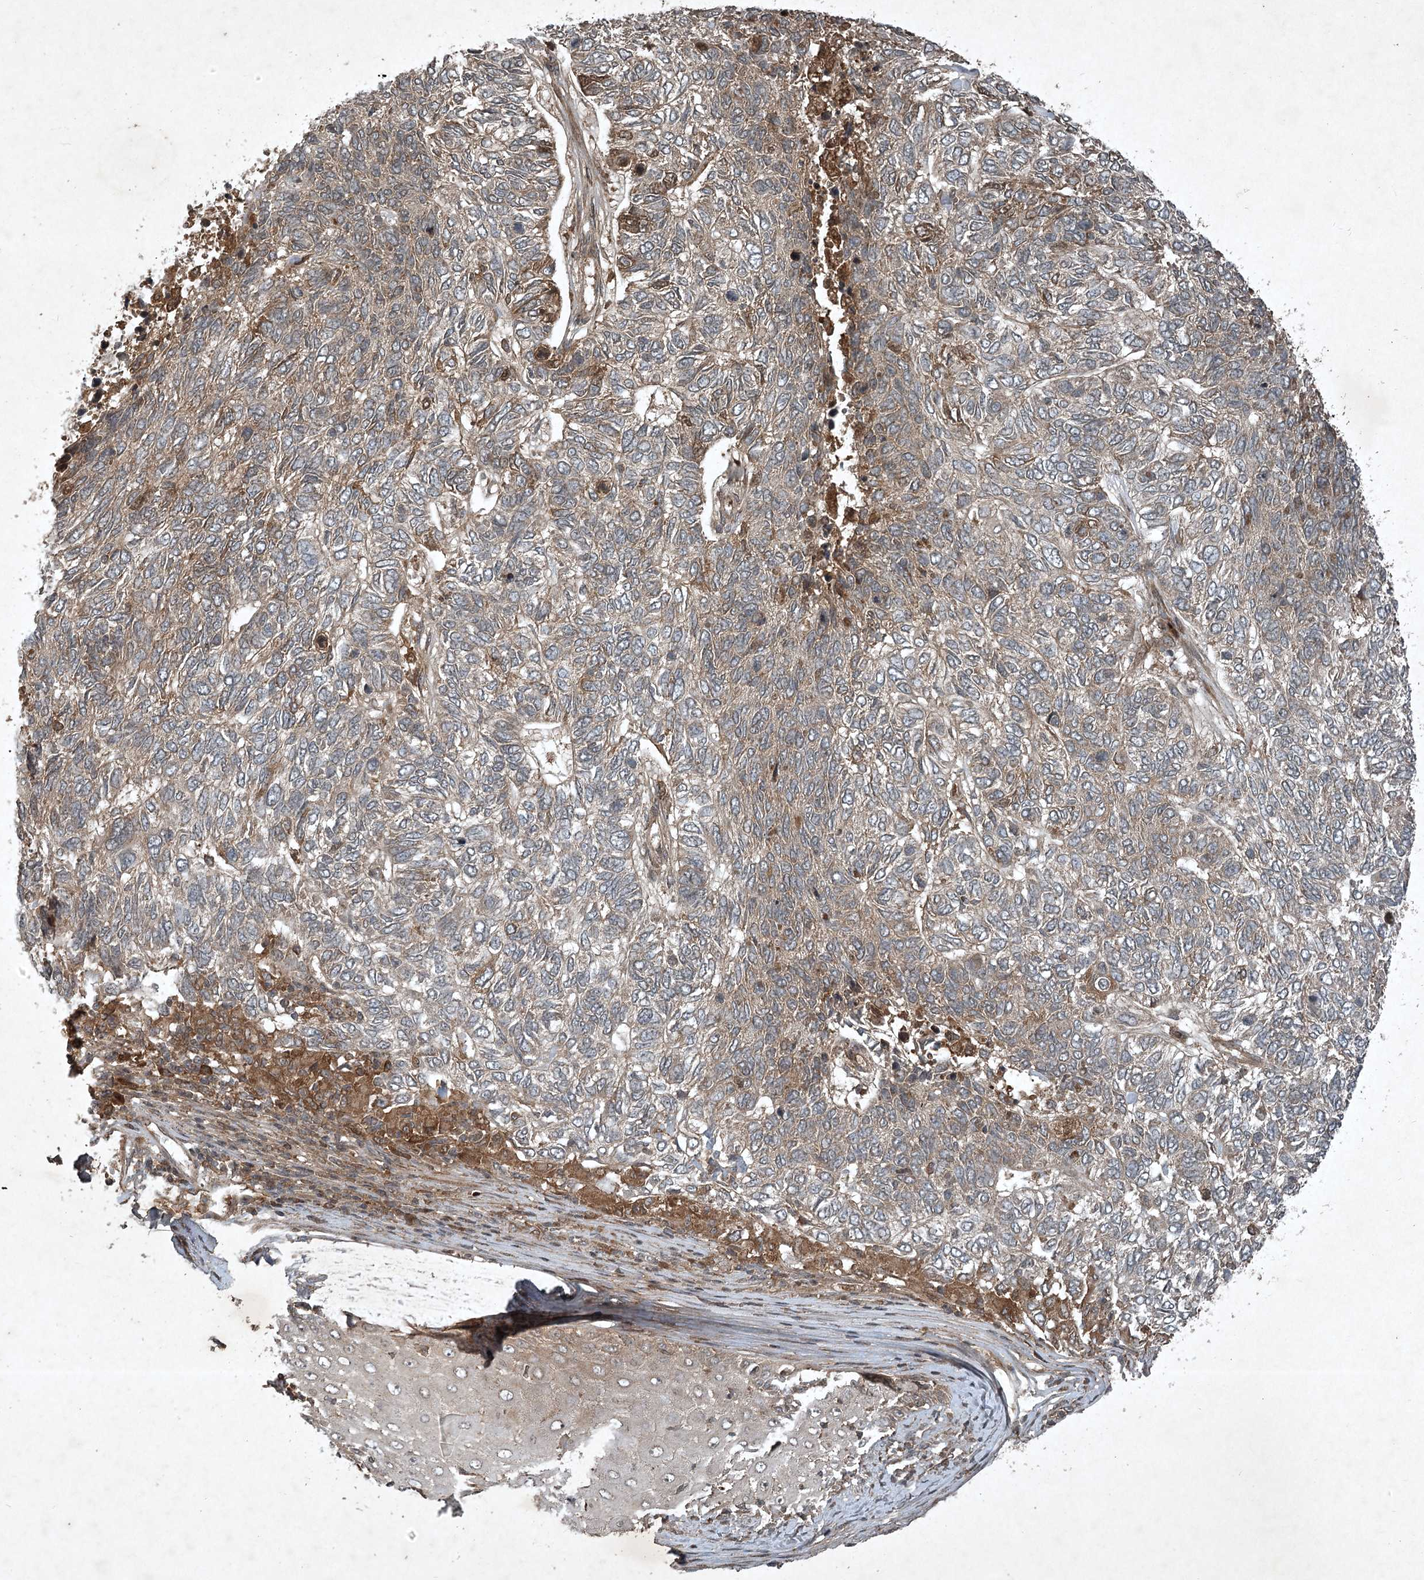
{"staining": {"intensity": "weak", "quantity": "<25%", "location": "cytoplasmic/membranous"}, "tissue": "skin cancer", "cell_type": "Tumor cells", "image_type": "cancer", "snomed": [{"axis": "morphology", "description": "Basal cell carcinoma"}, {"axis": "topography", "description": "Skin"}], "caption": "Immunohistochemistry of human skin basal cell carcinoma reveals no expression in tumor cells.", "gene": "UNC93A", "patient": {"sex": "female", "age": 65}}